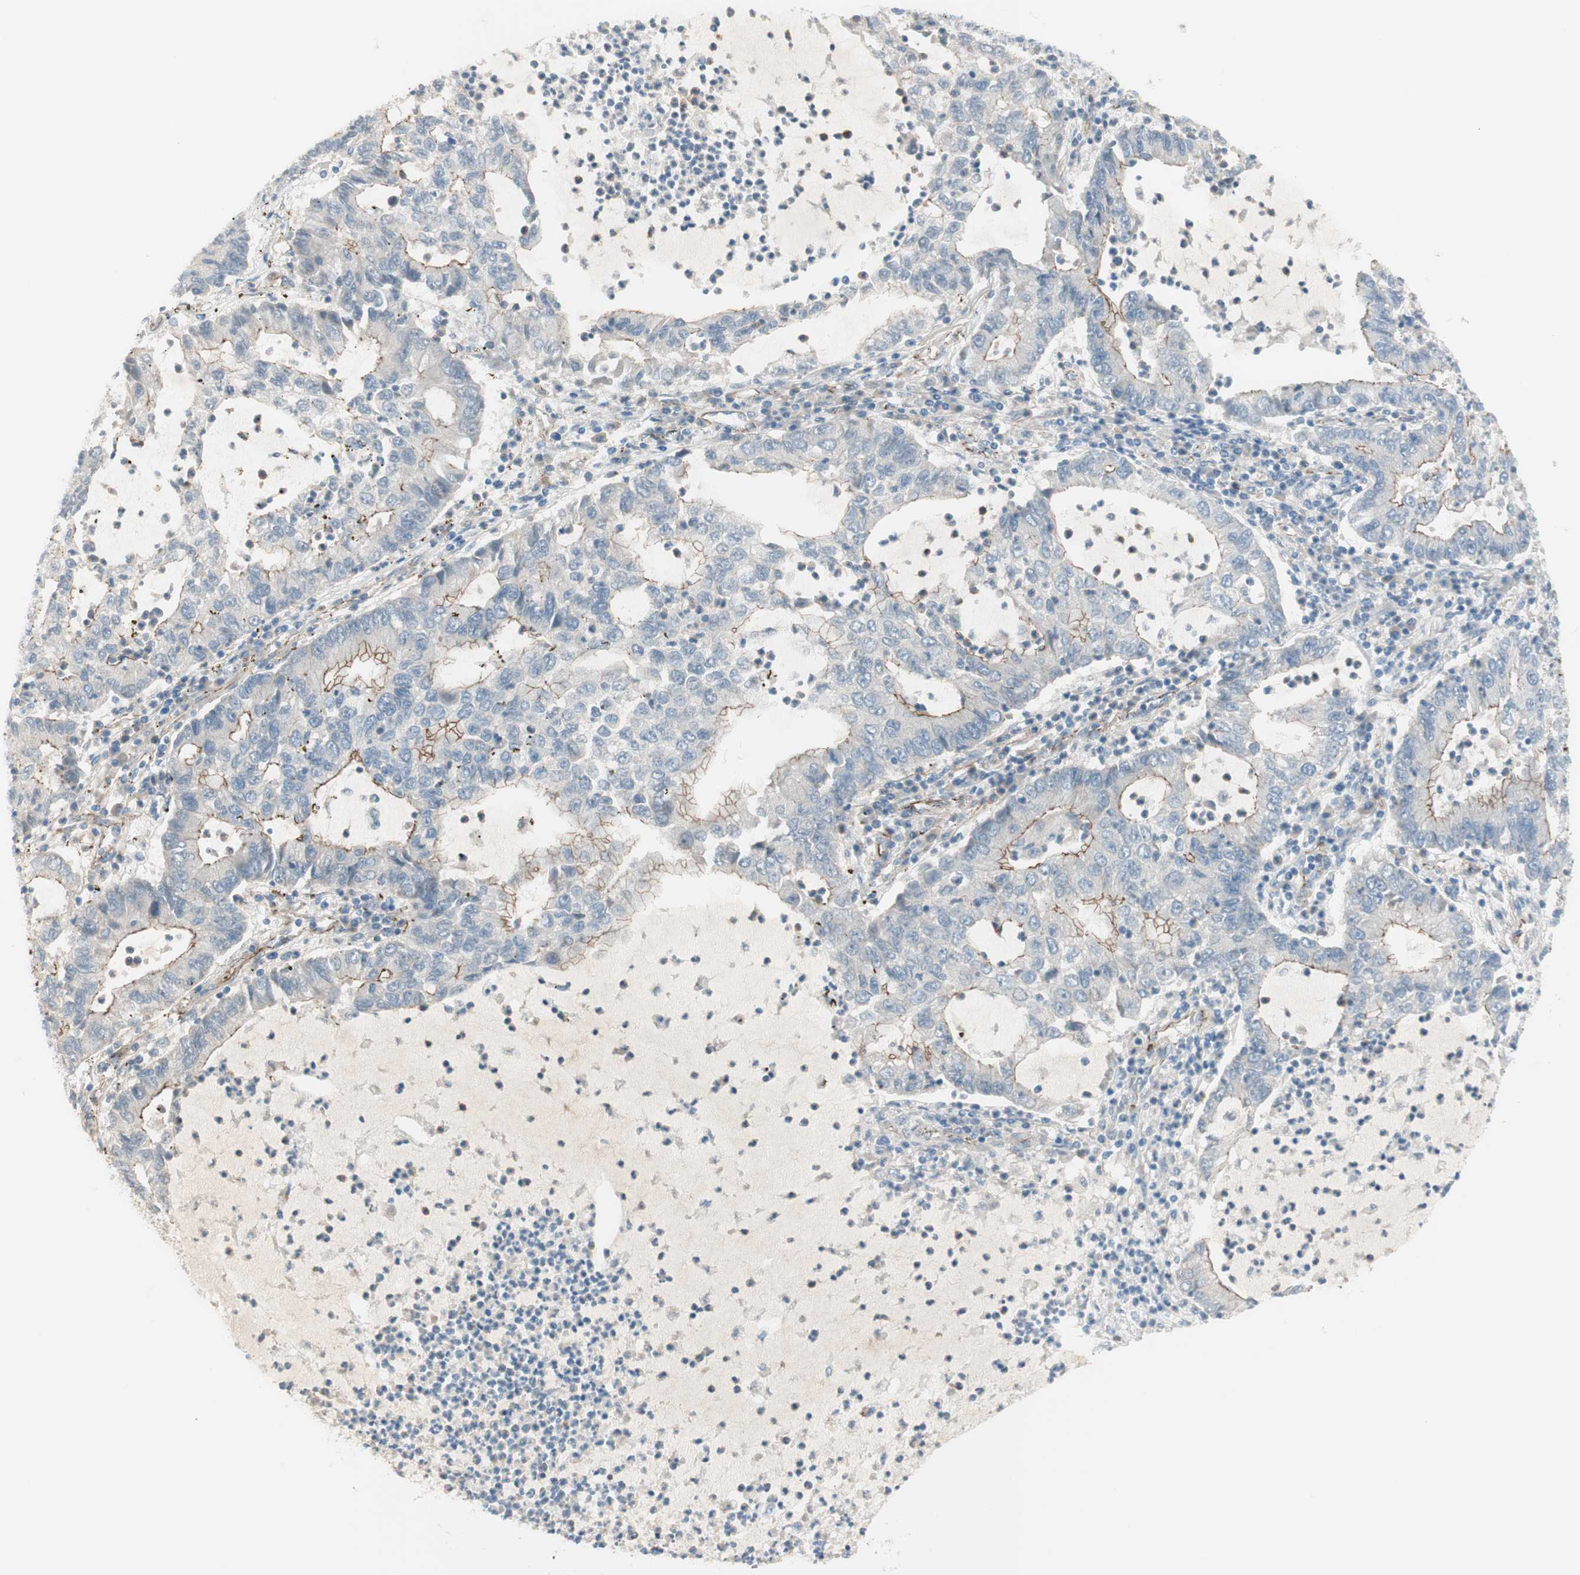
{"staining": {"intensity": "moderate", "quantity": "25%-75%", "location": "cytoplasmic/membranous"}, "tissue": "lung cancer", "cell_type": "Tumor cells", "image_type": "cancer", "snomed": [{"axis": "morphology", "description": "Adenocarcinoma, NOS"}, {"axis": "topography", "description": "Lung"}], "caption": "This is a photomicrograph of immunohistochemistry staining of lung cancer, which shows moderate staining in the cytoplasmic/membranous of tumor cells.", "gene": "TJP1", "patient": {"sex": "female", "age": 51}}